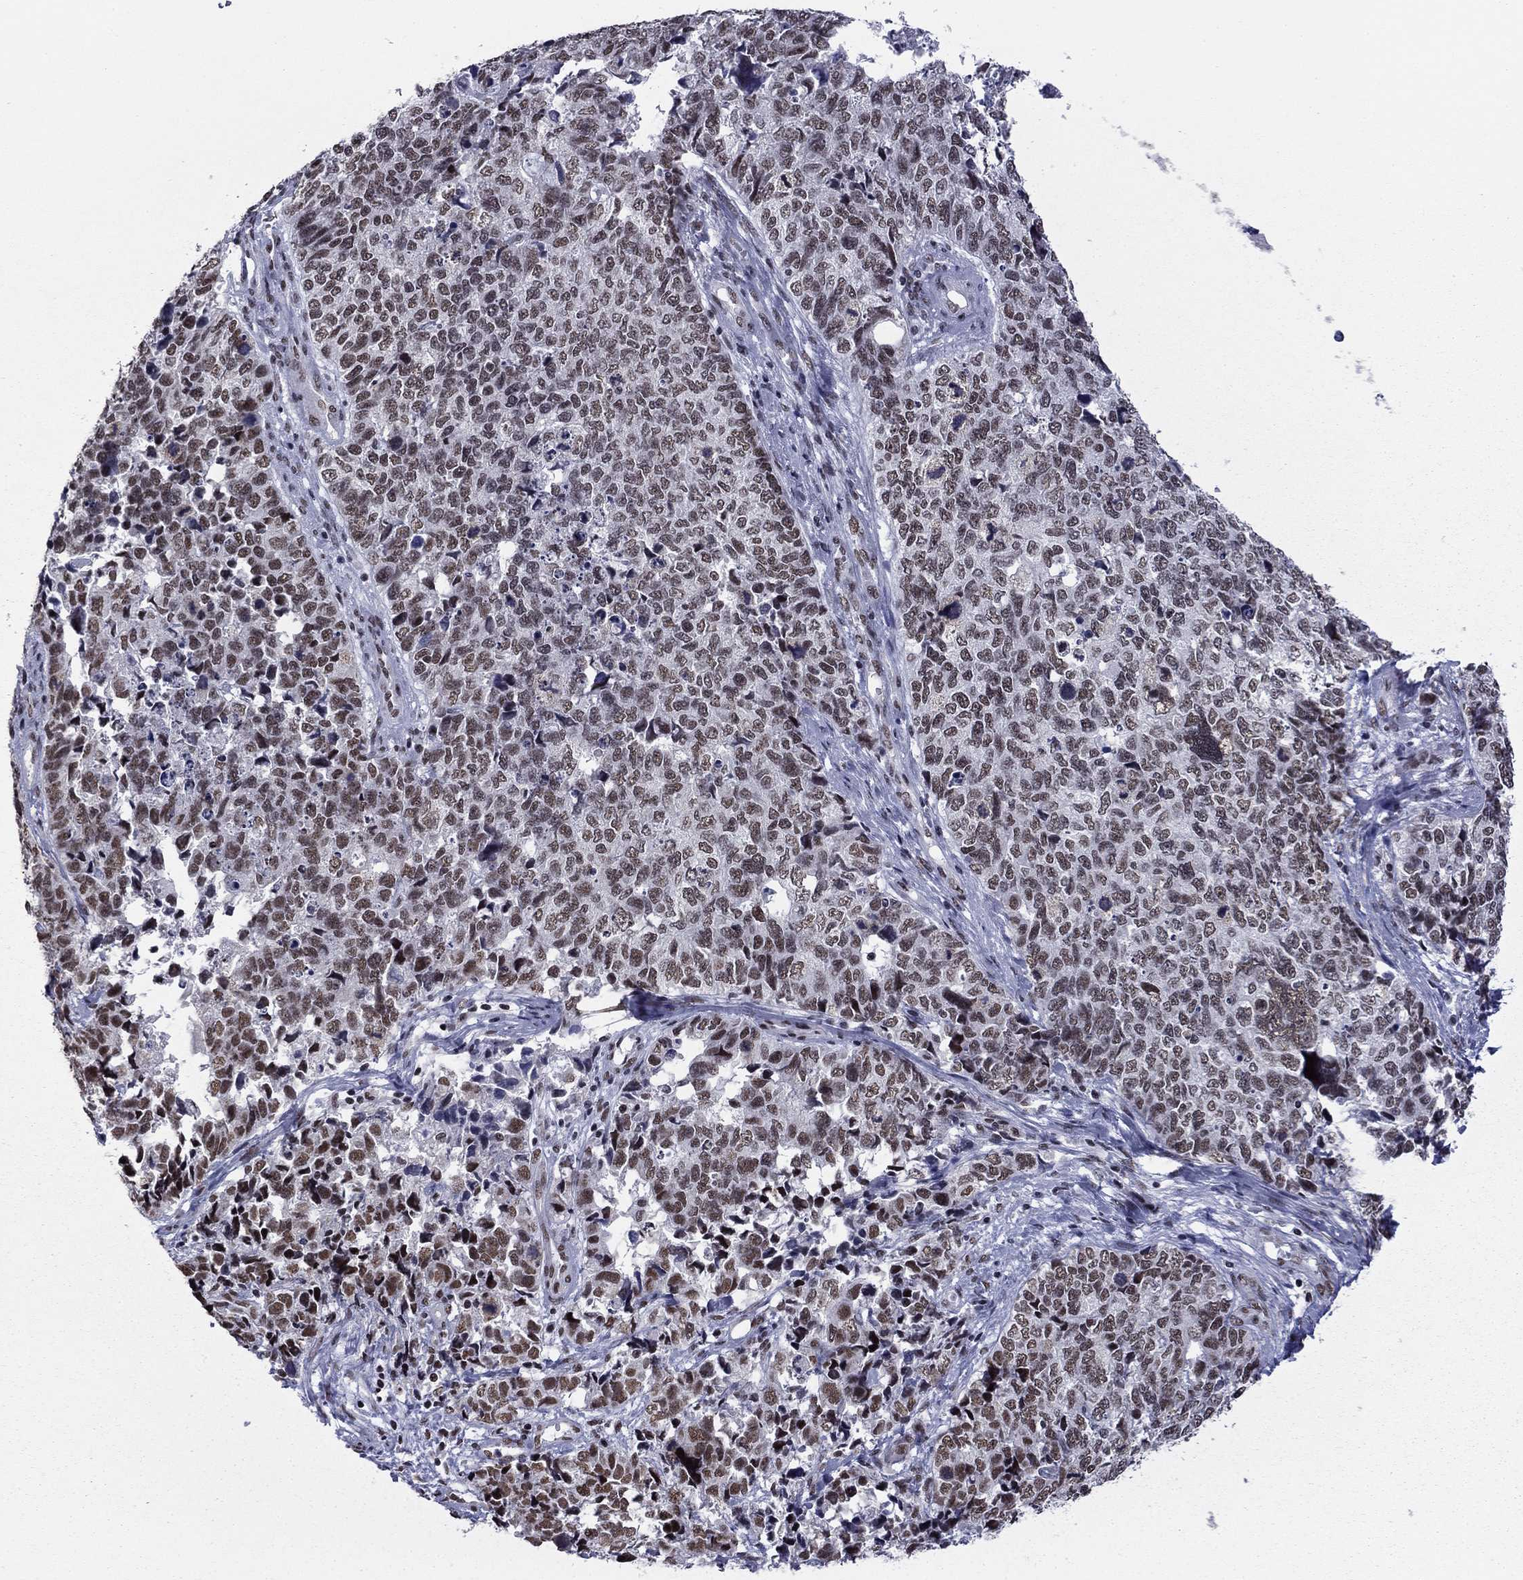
{"staining": {"intensity": "moderate", "quantity": "25%-75%", "location": "nuclear"}, "tissue": "cervical cancer", "cell_type": "Tumor cells", "image_type": "cancer", "snomed": [{"axis": "morphology", "description": "Squamous cell carcinoma, NOS"}, {"axis": "topography", "description": "Cervix"}], "caption": "Immunohistochemistry (IHC) (DAB) staining of cervical cancer (squamous cell carcinoma) exhibits moderate nuclear protein positivity in approximately 25%-75% of tumor cells. The staining was performed using DAB, with brown indicating positive protein expression. Nuclei are stained blue with hematoxylin.", "gene": "ETV5", "patient": {"sex": "female", "age": 63}}